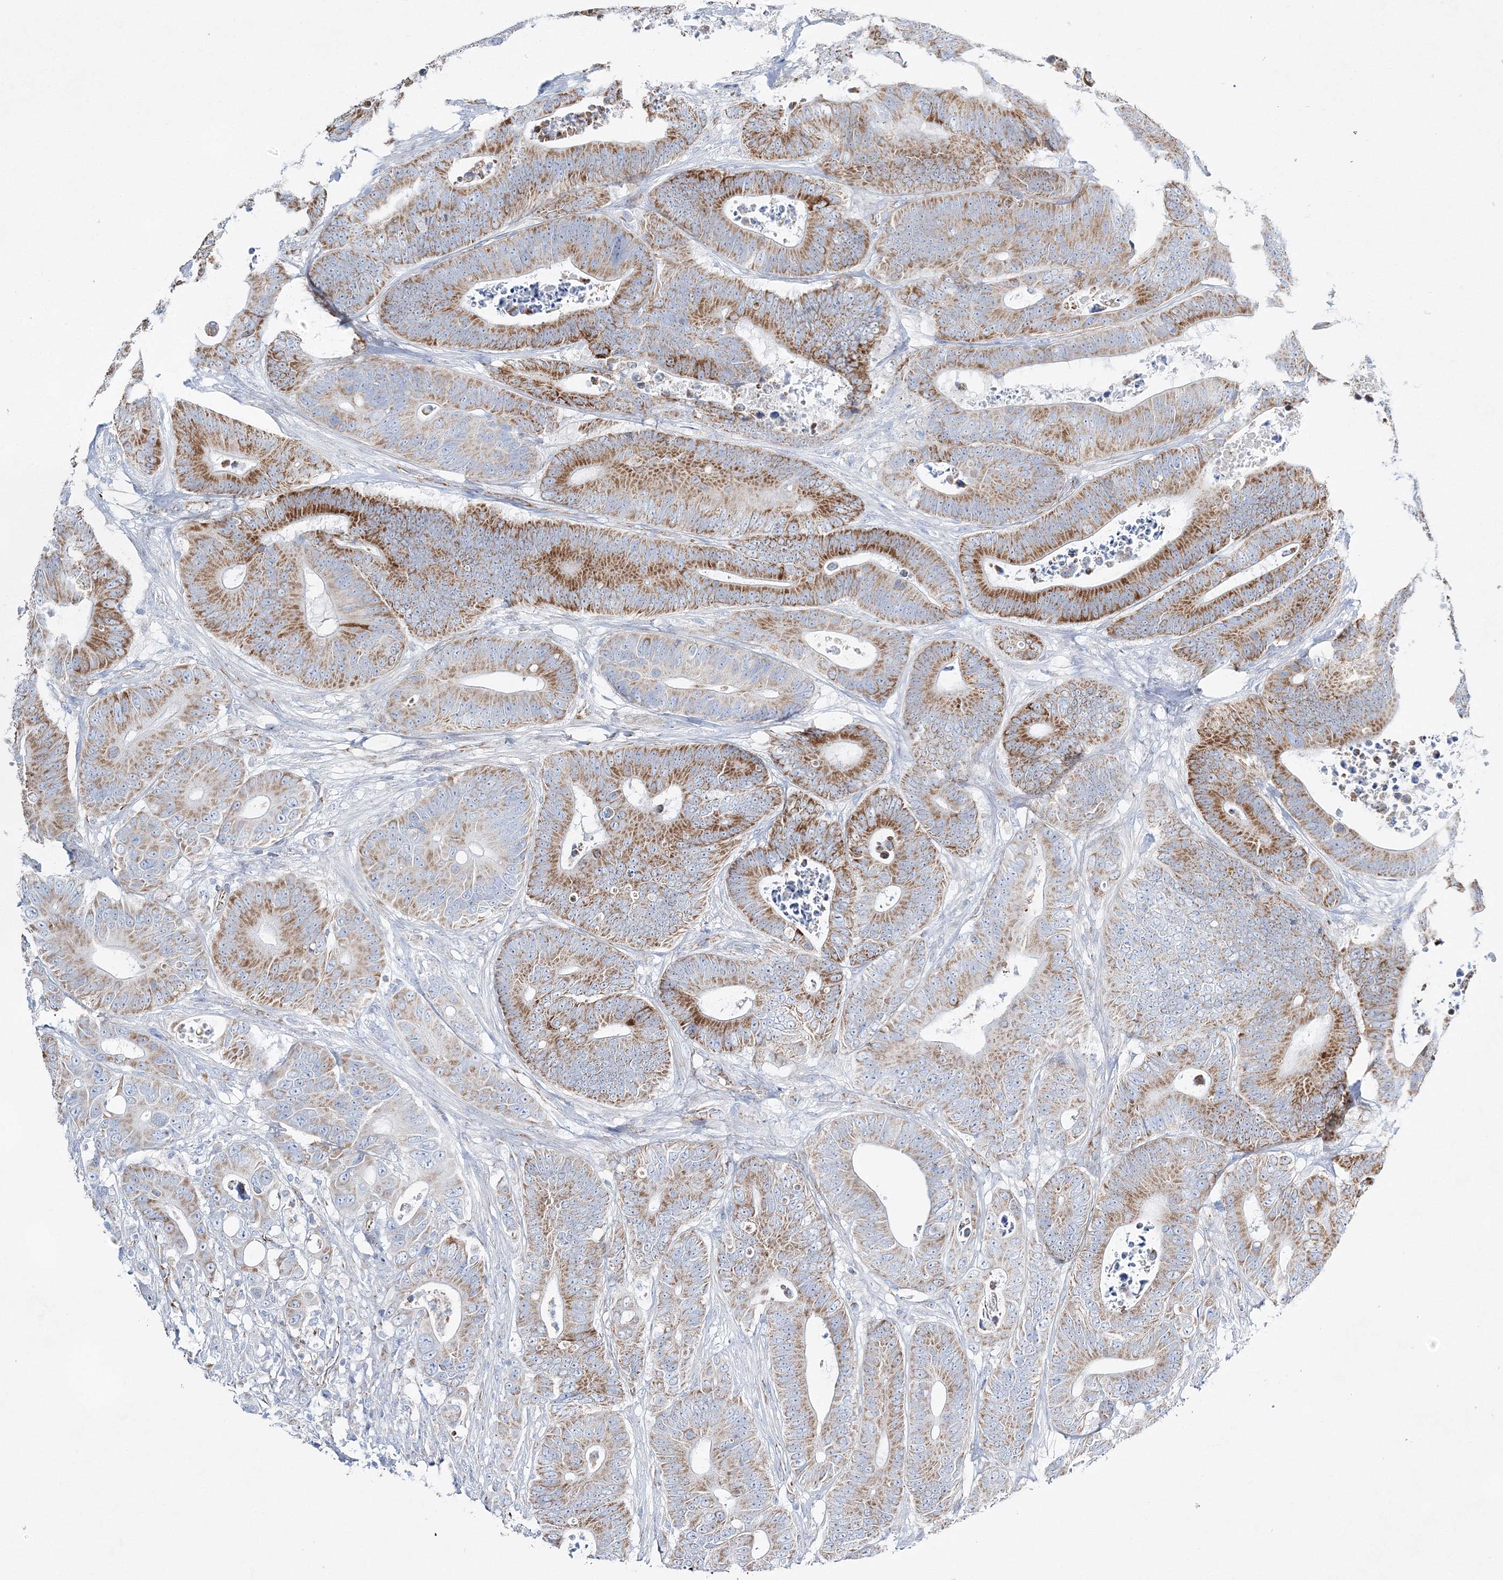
{"staining": {"intensity": "moderate", "quantity": ">75%", "location": "cytoplasmic/membranous"}, "tissue": "colorectal cancer", "cell_type": "Tumor cells", "image_type": "cancer", "snomed": [{"axis": "morphology", "description": "Adenocarcinoma, NOS"}, {"axis": "topography", "description": "Colon"}], "caption": "DAB immunohistochemical staining of colorectal cancer shows moderate cytoplasmic/membranous protein expression in approximately >75% of tumor cells.", "gene": "HIBCH", "patient": {"sex": "male", "age": 83}}